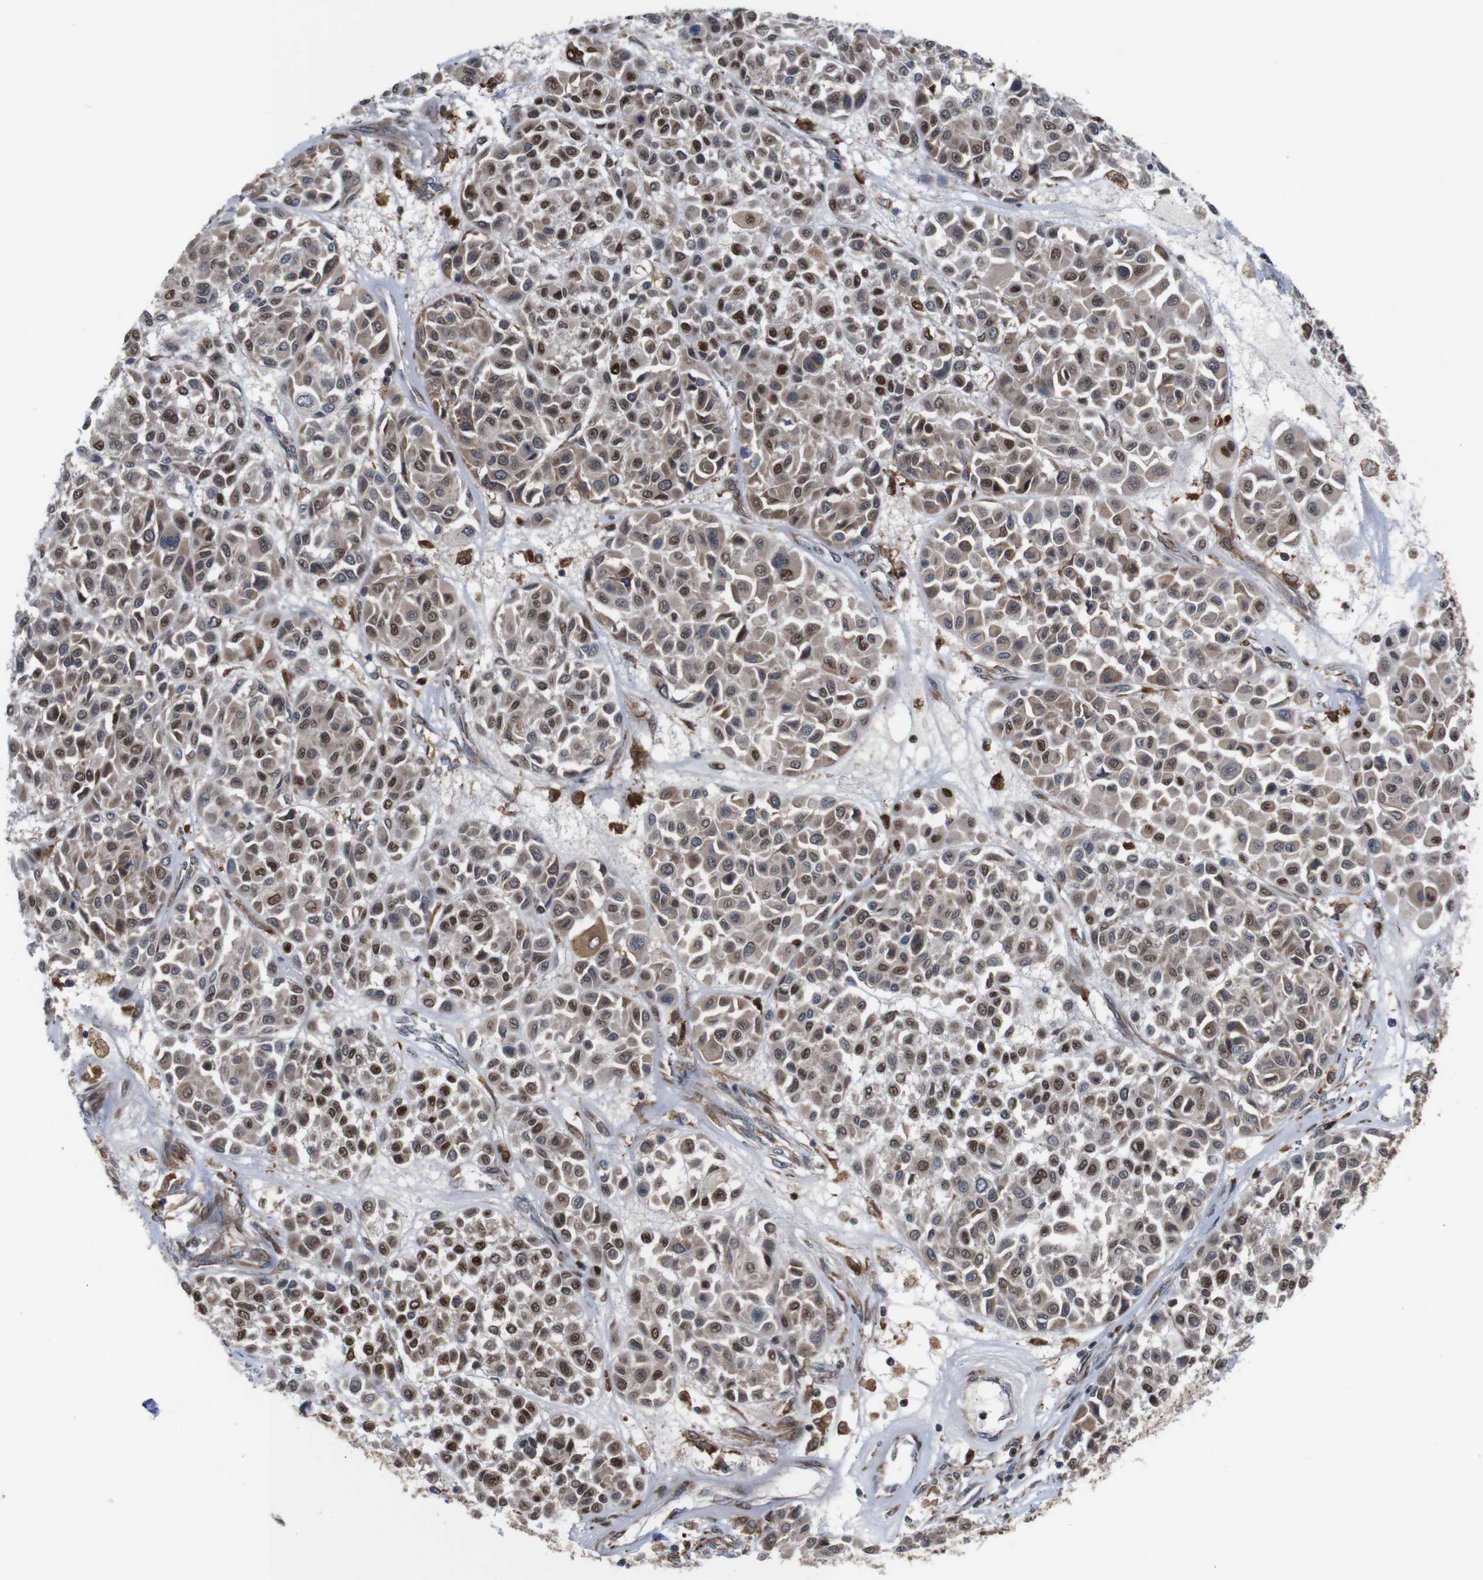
{"staining": {"intensity": "moderate", "quantity": "25%-75%", "location": "nuclear"}, "tissue": "melanoma", "cell_type": "Tumor cells", "image_type": "cancer", "snomed": [{"axis": "morphology", "description": "Malignant melanoma, Metastatic site"}, {"axis": "topography", "description": "Soft tissue"}], "caption": "High-power microscopy captured an IHC micrograph of malignant melanoma (metastatic site), revealing moderate nuclear staining in approximately 25%-75% of tumor cells. The staining is performed using DAB brown chromogen to label protein expression. The nuclei are counter-stained blue using hematoxylin.", "gene": "PTPN1", "patient": {"sex": "male", "age": 41}}